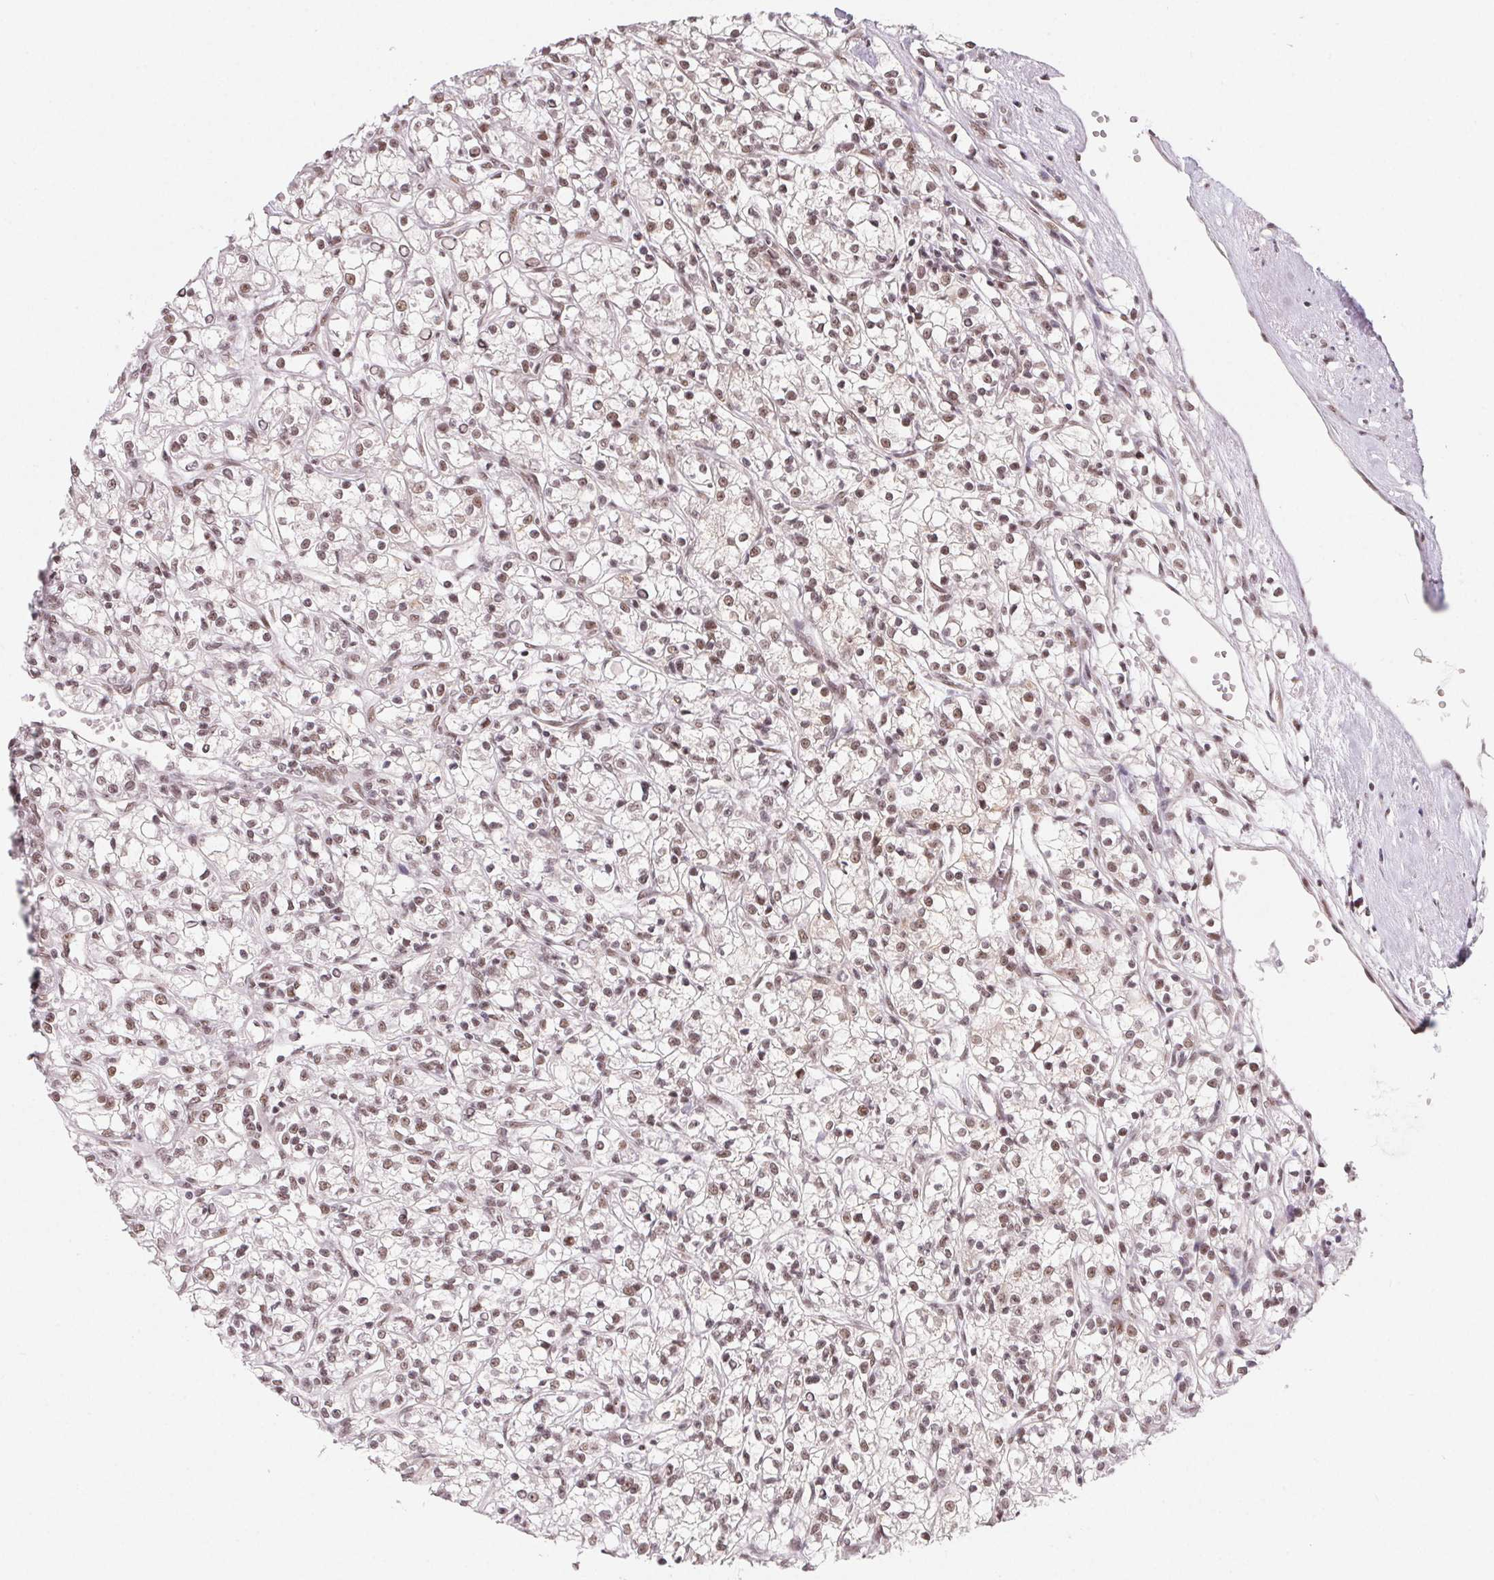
{"staining": {"intensity": "weak", "quantity": ">75%", "location": "nuclear"}, "tissue": "renal cancer", "cell_type": "Tumor cells", "image_type": "cancer", "snomed": [{"axis": "morphology", "description": "Adenocarcinoma, NOS"}, {"axis": "topography", "description": "Kidney"}], "caption": "This photomicrograph exhibits IHC staining of adenocarcinoma (renal), with low weak nuclear positivity in approximately >75% of tumor cells.", "gene": "TCERG1", "patient": {"sex": "female", "age": 59}}